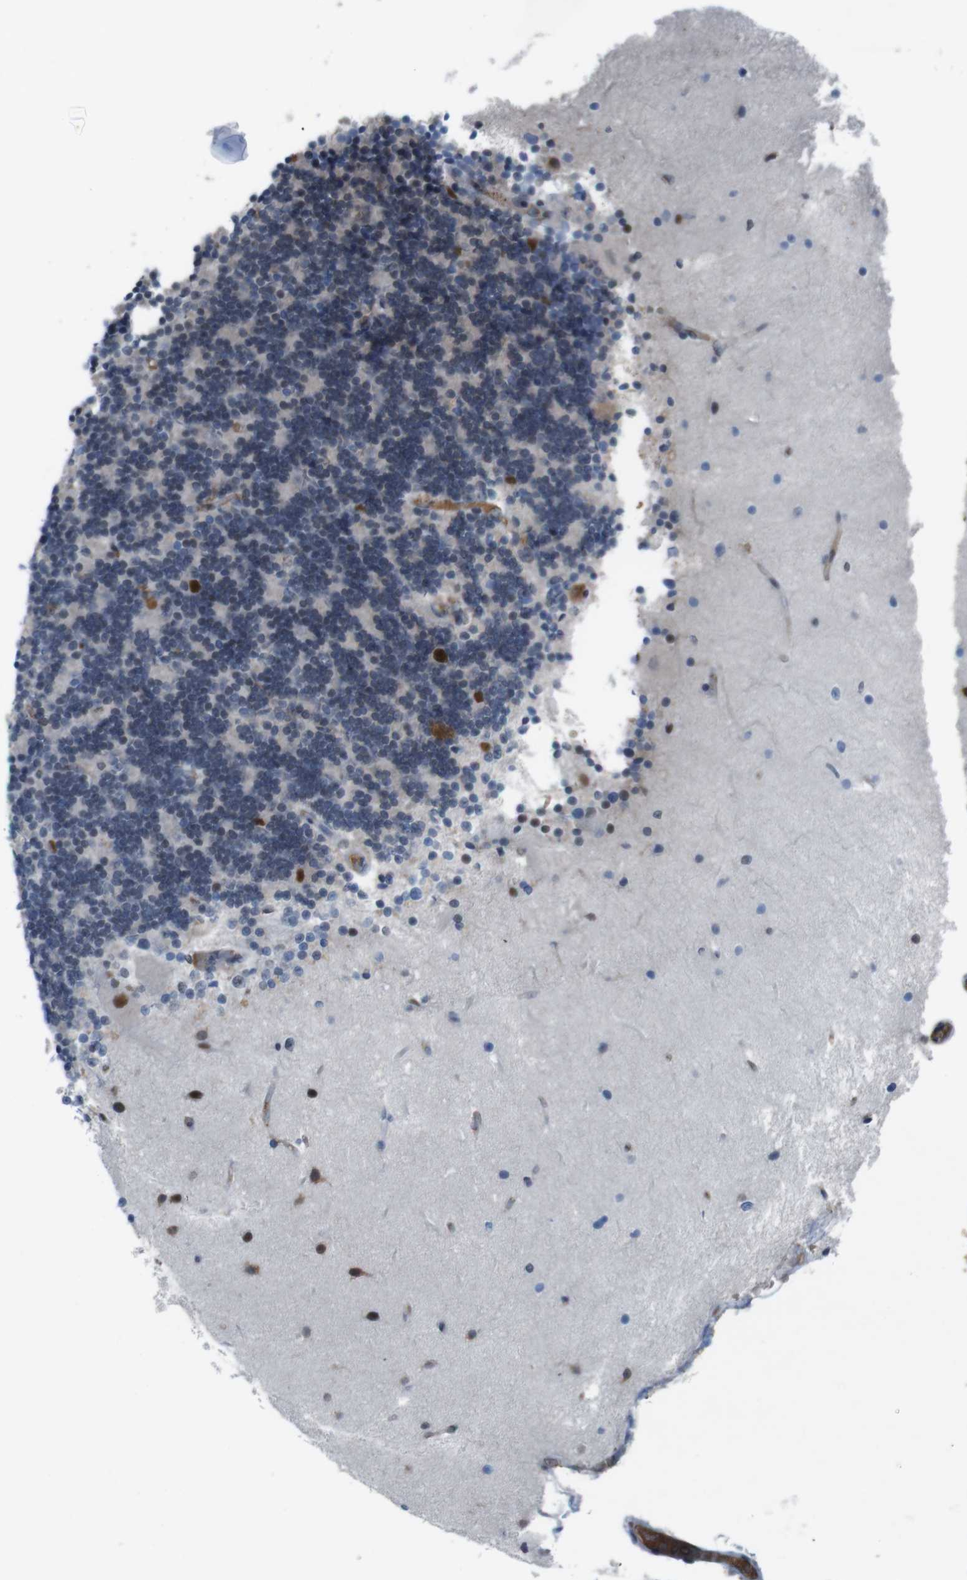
{"staining": {"intensity": "moderate", "quantity": "25%-75%", "location": "nuclear"}, "tissue": "cerebellum", "cell_type": "Cells in granular layer", "image_type": "normal", "snomed": [{"axis": "morphology", "description": "Normal tissue, NOS"}, {"axis": "topography", "description": "Cerebellum"}], "caption": "Protein analysis of benign cerebellum exhibits moderate nuclear staining in approximately 25%-75% of cells in granular layer.", "gene": "SUB1", "patient": {"sex": "female", "age": 54}}